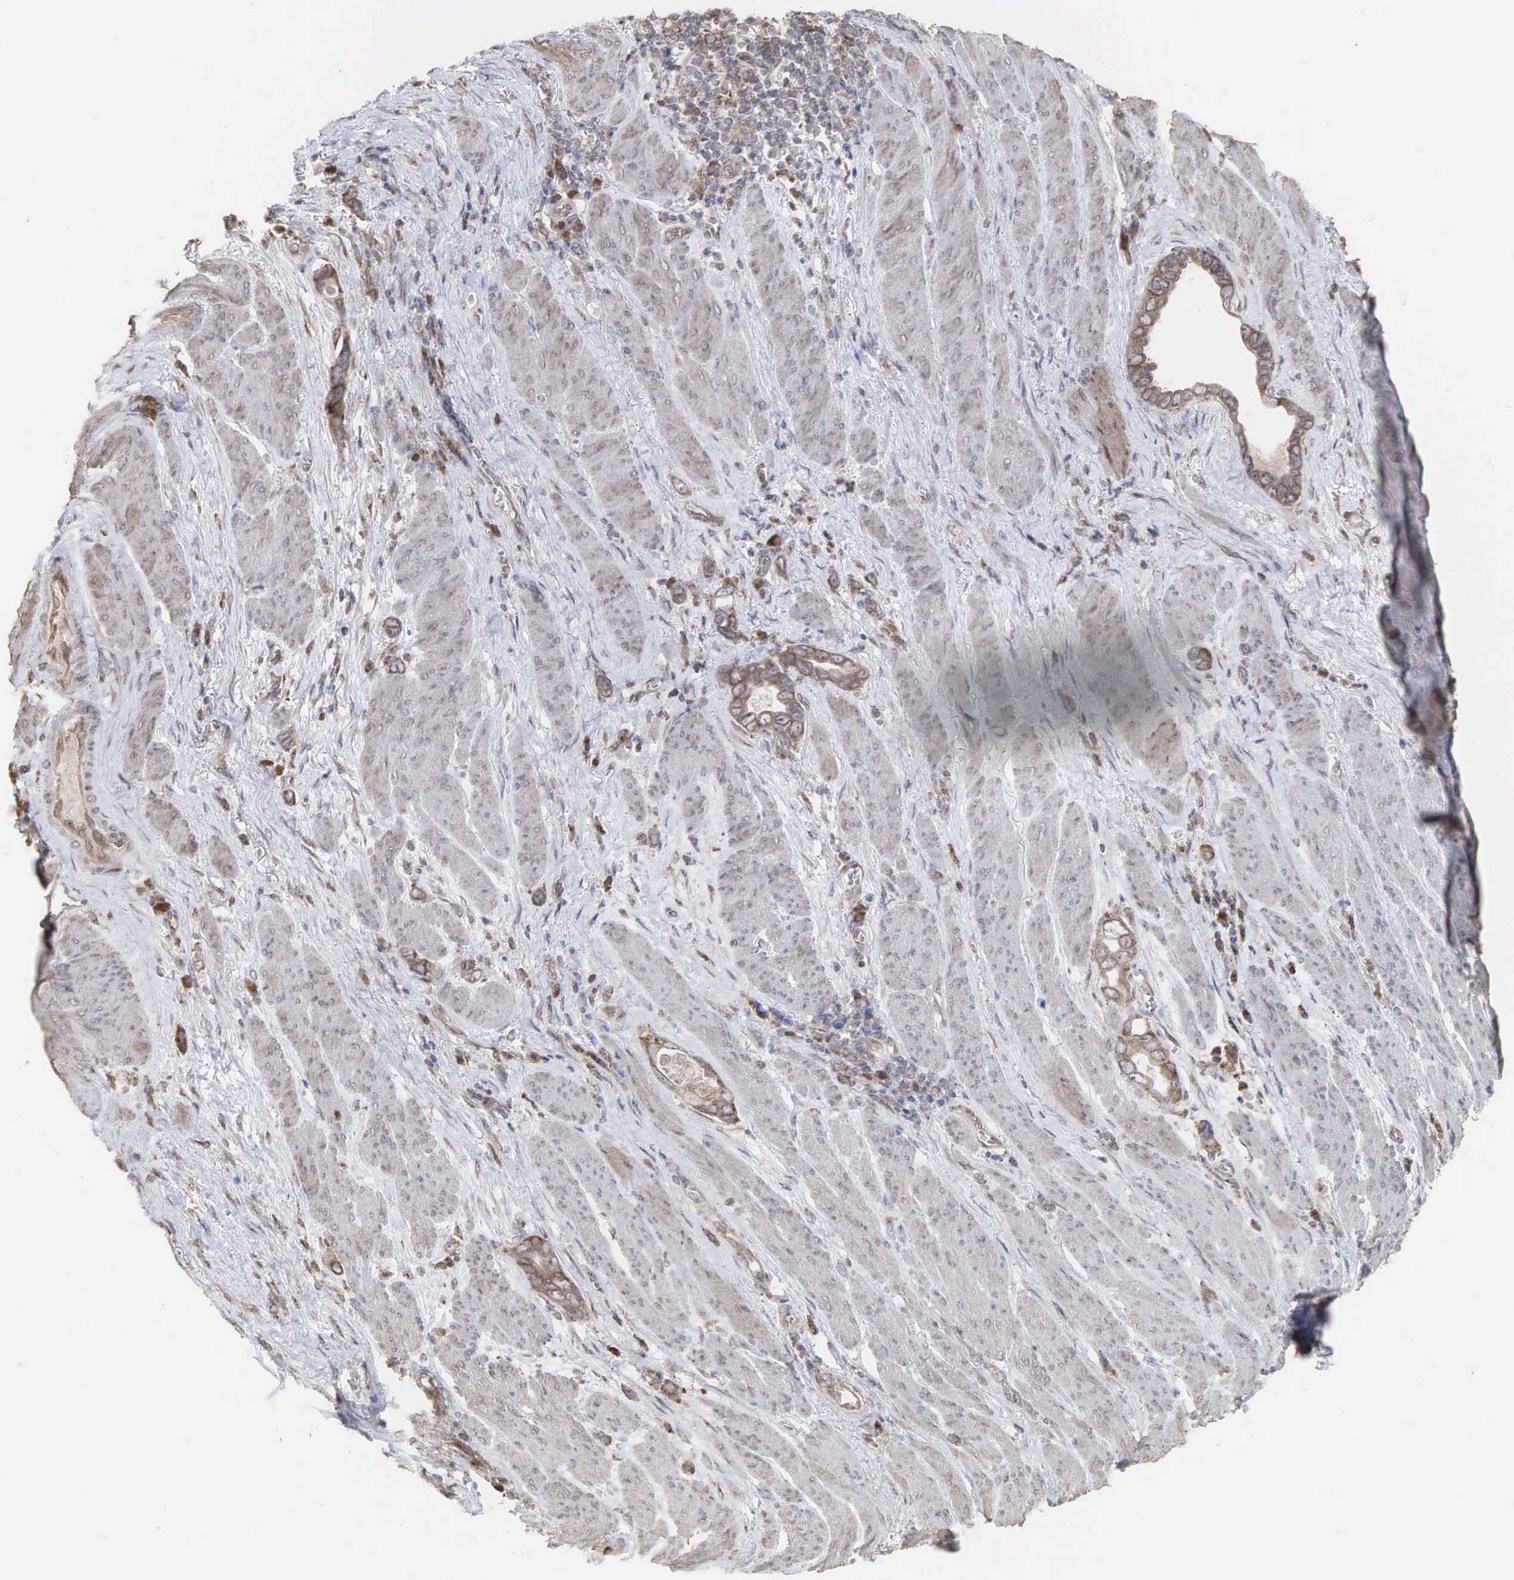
{"staining": {"intensity": "moderate", "quantity": ">75%", "location": "cytoplasmic/membranous"}, "tissue": "stomach cancer", "cell_type": "Tumor cells", "image_type": "cancer", "snomed": [{"axis": "morphology", "description": "Adenocarcinoma, NOS"}, {"axis": "topography", "description": "Stomach"}], "caption": "Immunohistochemical staining of stomach cancer displays medium levels of moderate cytoplasmic/membranous staining in about >75% of tumor cells.", "gene": "PABPC5", "patient": {"sex": "male", "age": 78}}